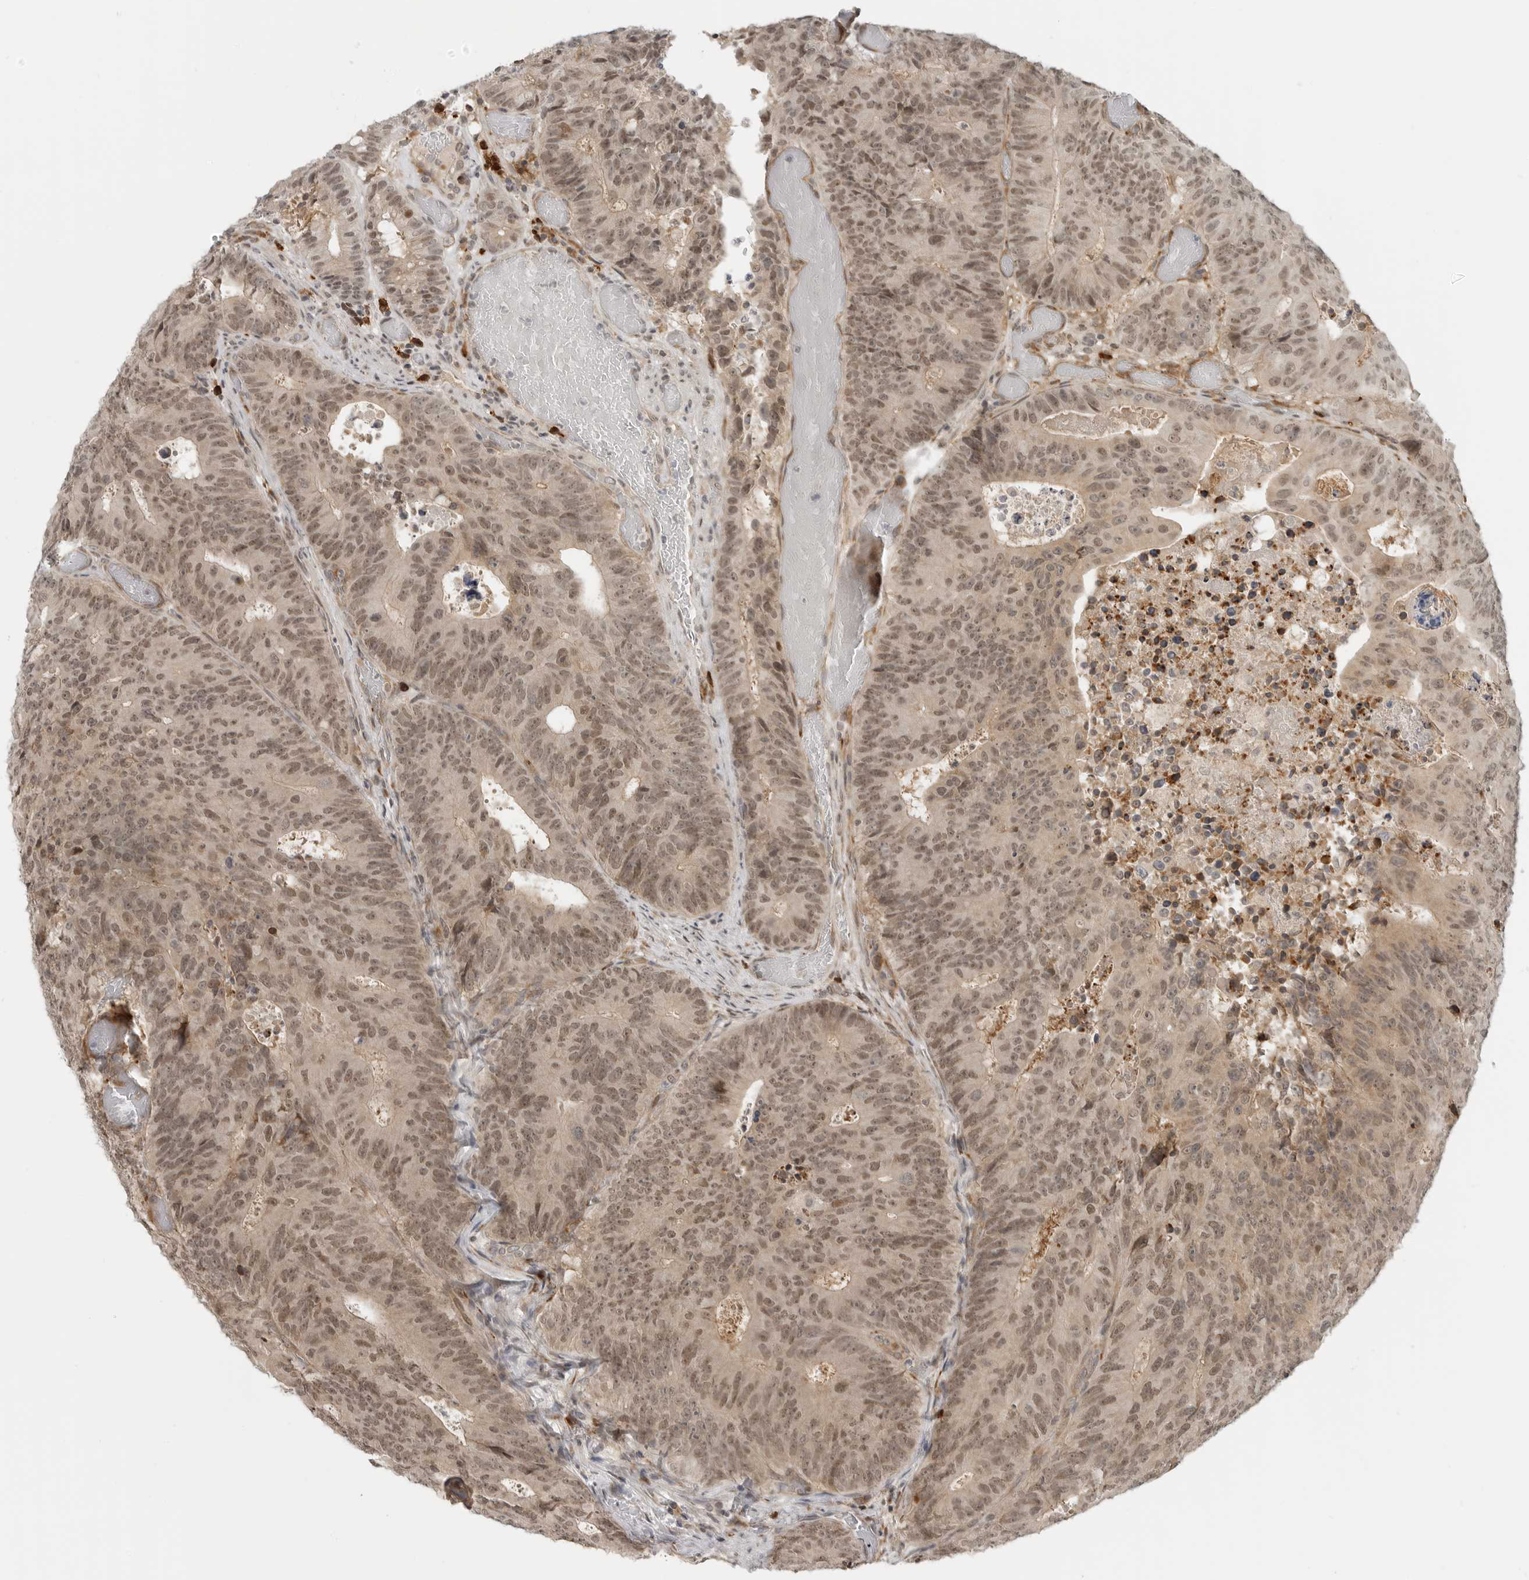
{"staining": {"intensity": "moderate", "quantity": ">75%", "location": "nuclear"}, "tissue": "colorectal cancer", "cell_type": "Tumor cells", "image_type": "cancer", "snomed": [{"axis": "morphology", "description": "Adenocarcinoma, NOS"}, {"axis": "topography", "description": "Colon"}], "caption": "Tumor cells reveal moderate nuclear staining in approximately >75% of cells in colorectal cancer (adenocarcinoma). (Stains: DAB in brown, nuclei in blue, Microscopy: brightfield microscopy at high magnification).", "gene": "CEP295NL", "patient": {"sex": "male", "age": 87}}